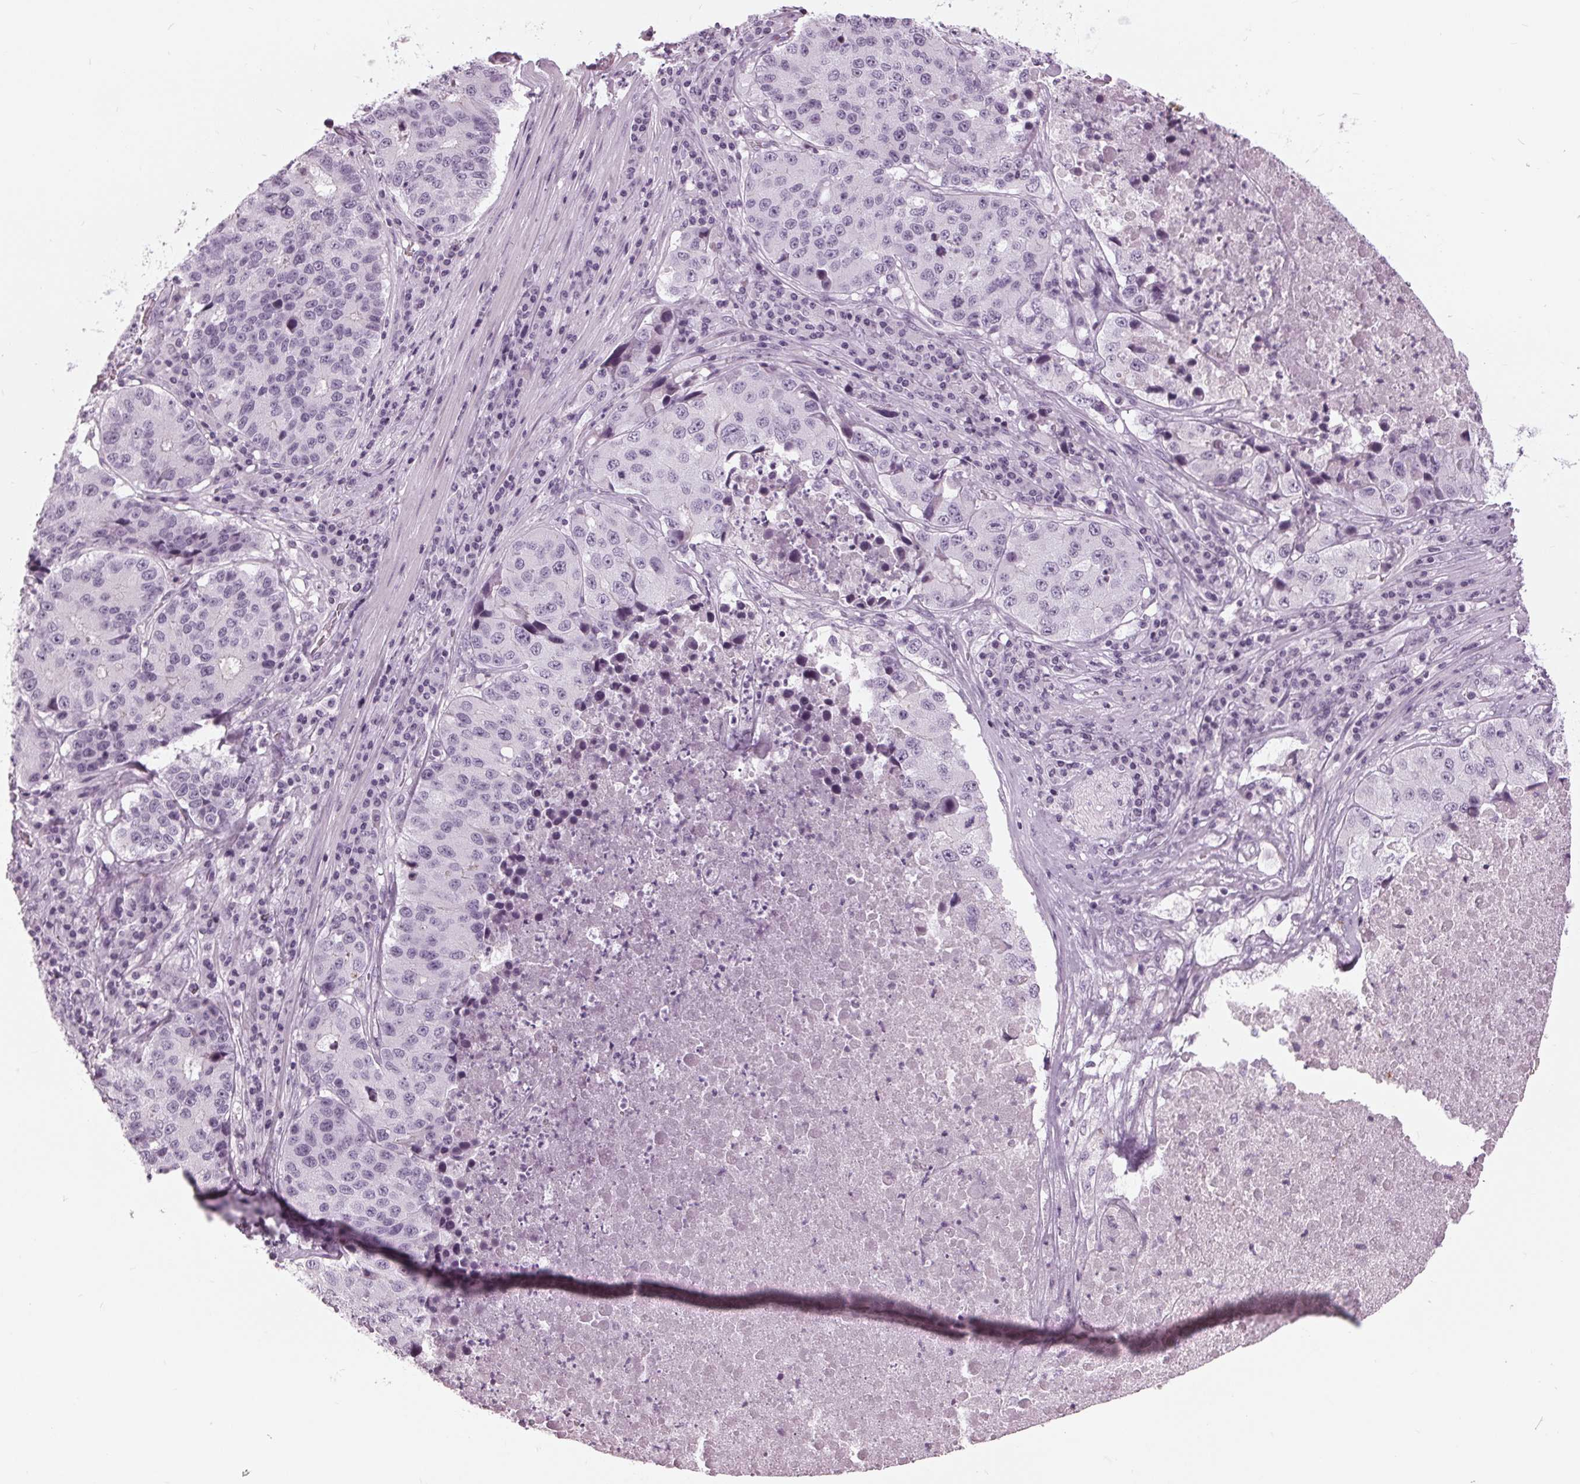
{"staining": {"intensity": "negative", "quantity": "none", "location": "none"}, "tissue": "stomach cancer", "cell_type": "Tumor cells", "image_type": "cancer", "snomed": [{"axis": "morphology", "description": "Adenocarcinoma, NOS"}, {"axis": "topography", "description": "Stomach"}], "caption": "Immunohistochemistry (IHC) of human stomach cancer exhibits no expression in tumor cells.", "gene": "SLC9A4", "patient": {"sex": "male", "age": 71}}